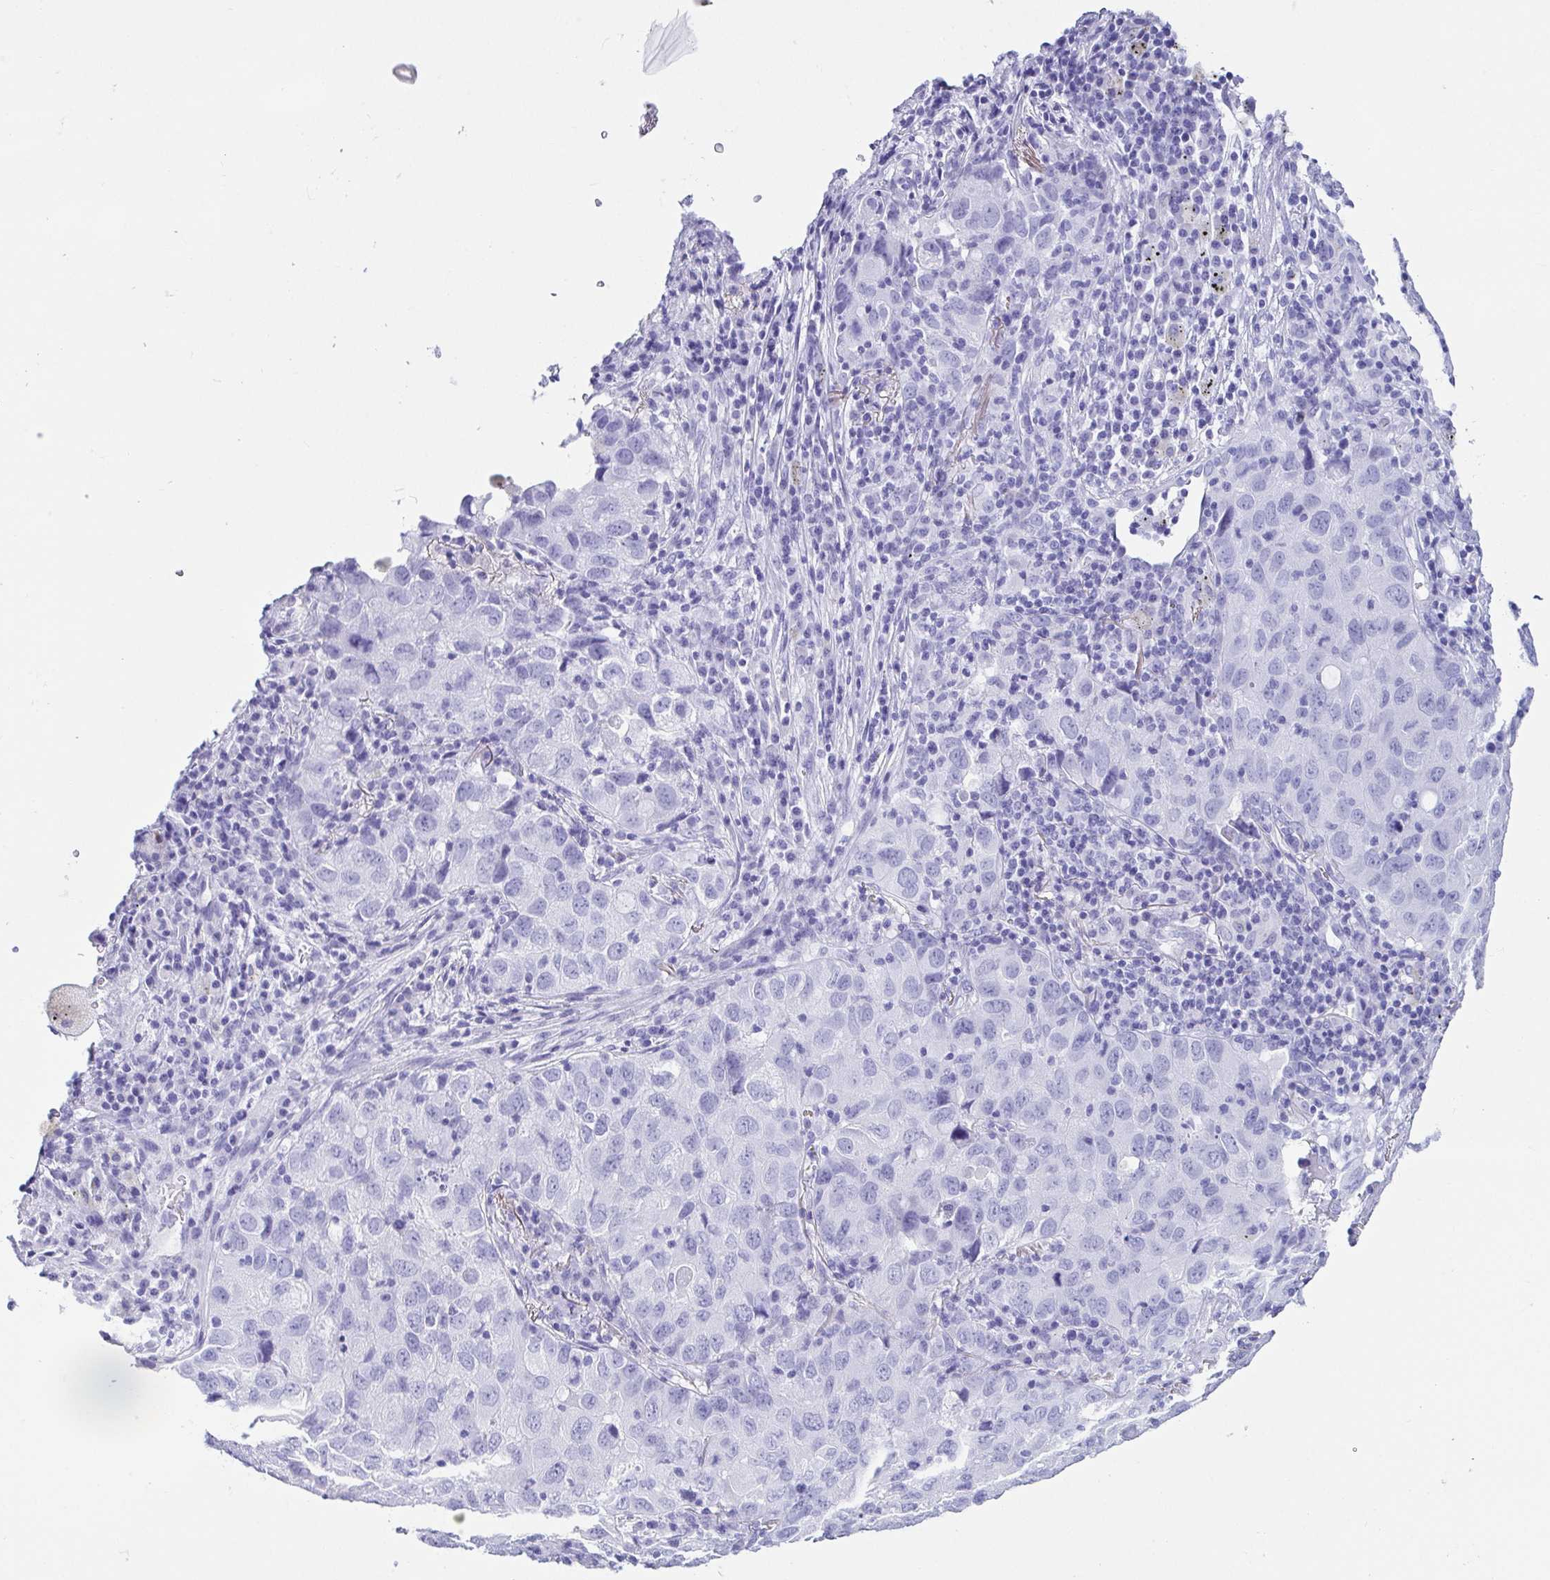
{"staining": {"intensity": "negative", "quantity": "none", "location": "none"}, "tissue": "lung cancer", "cell_type": "Tumor cells", "image_type": "cancer", "snomed": [{"axis": "morphology", "description": "Normal morphology"}, {"axis": "morphology", "description": "Adenocarcinoma, NOS"}, {"axis": "topography", "description": "Lymph node"}, {"axis": "topography", "description": "Lung"}], "caption": "This is an immunohistochemistry micrograph of human lung adenocarcinoma. There is no positivity in tumor cells.", "gene": "CD164L2", "patient": {"sex": "female", "age": 51}}